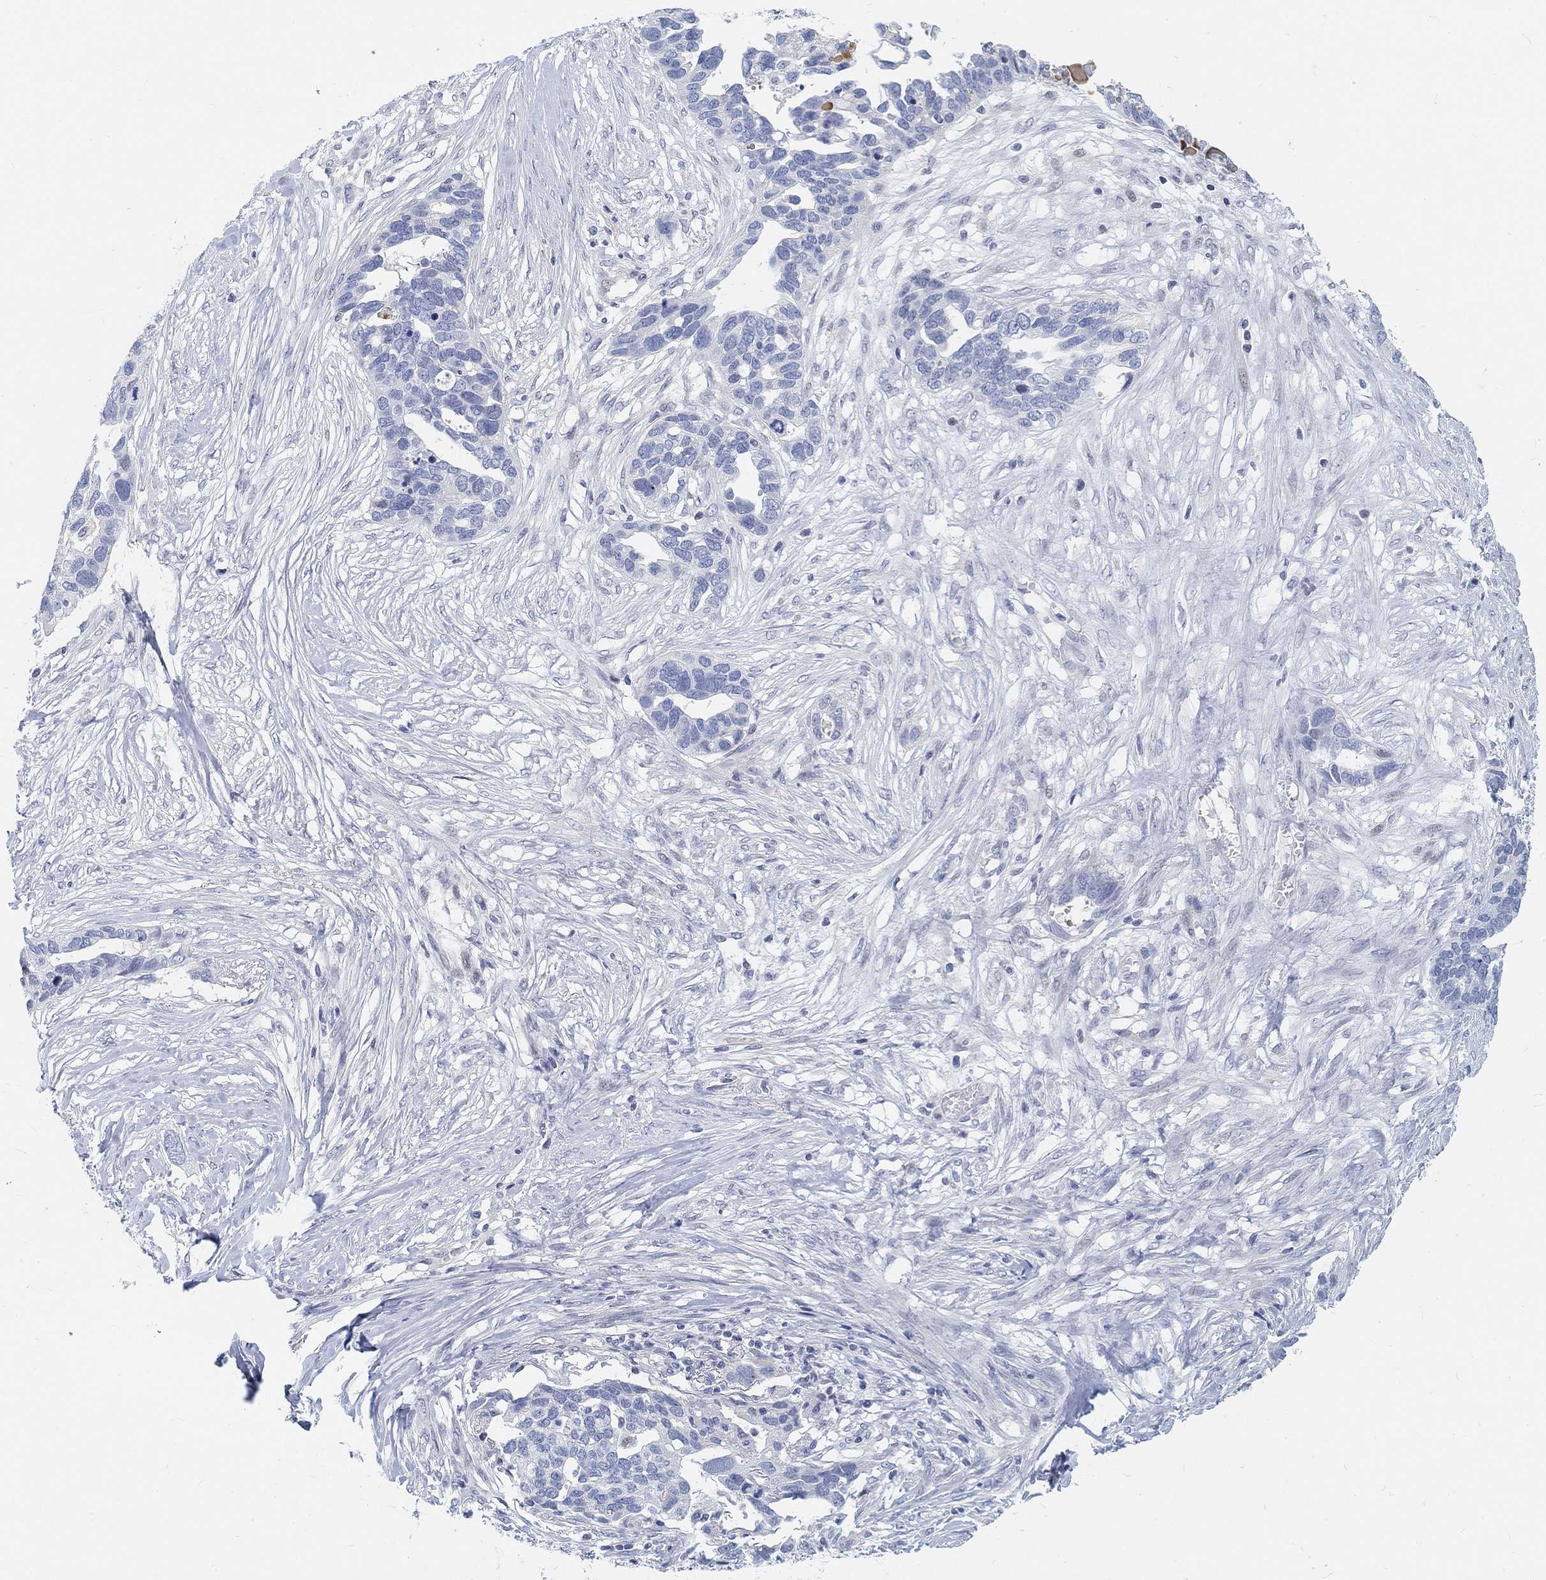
{"staining": {"intensity": "negative", "quantity": "none", "location": "none"}, "tissue": "ovarian cancer", "cell_type": "Tumor cells", "image_type": "cancer", "snomed": [{"axis": "morphology", "description": "Cystadenocarcinoma, serous, NOS"}, {"axis": "topography", "description": "Ovary"}], "caption": "There is no significant positivity in tumor cells of serous cystadenocarcinoma (ovarian).", "gene": "SNTG2", "patient": {"sex": "female", "age": 54}}